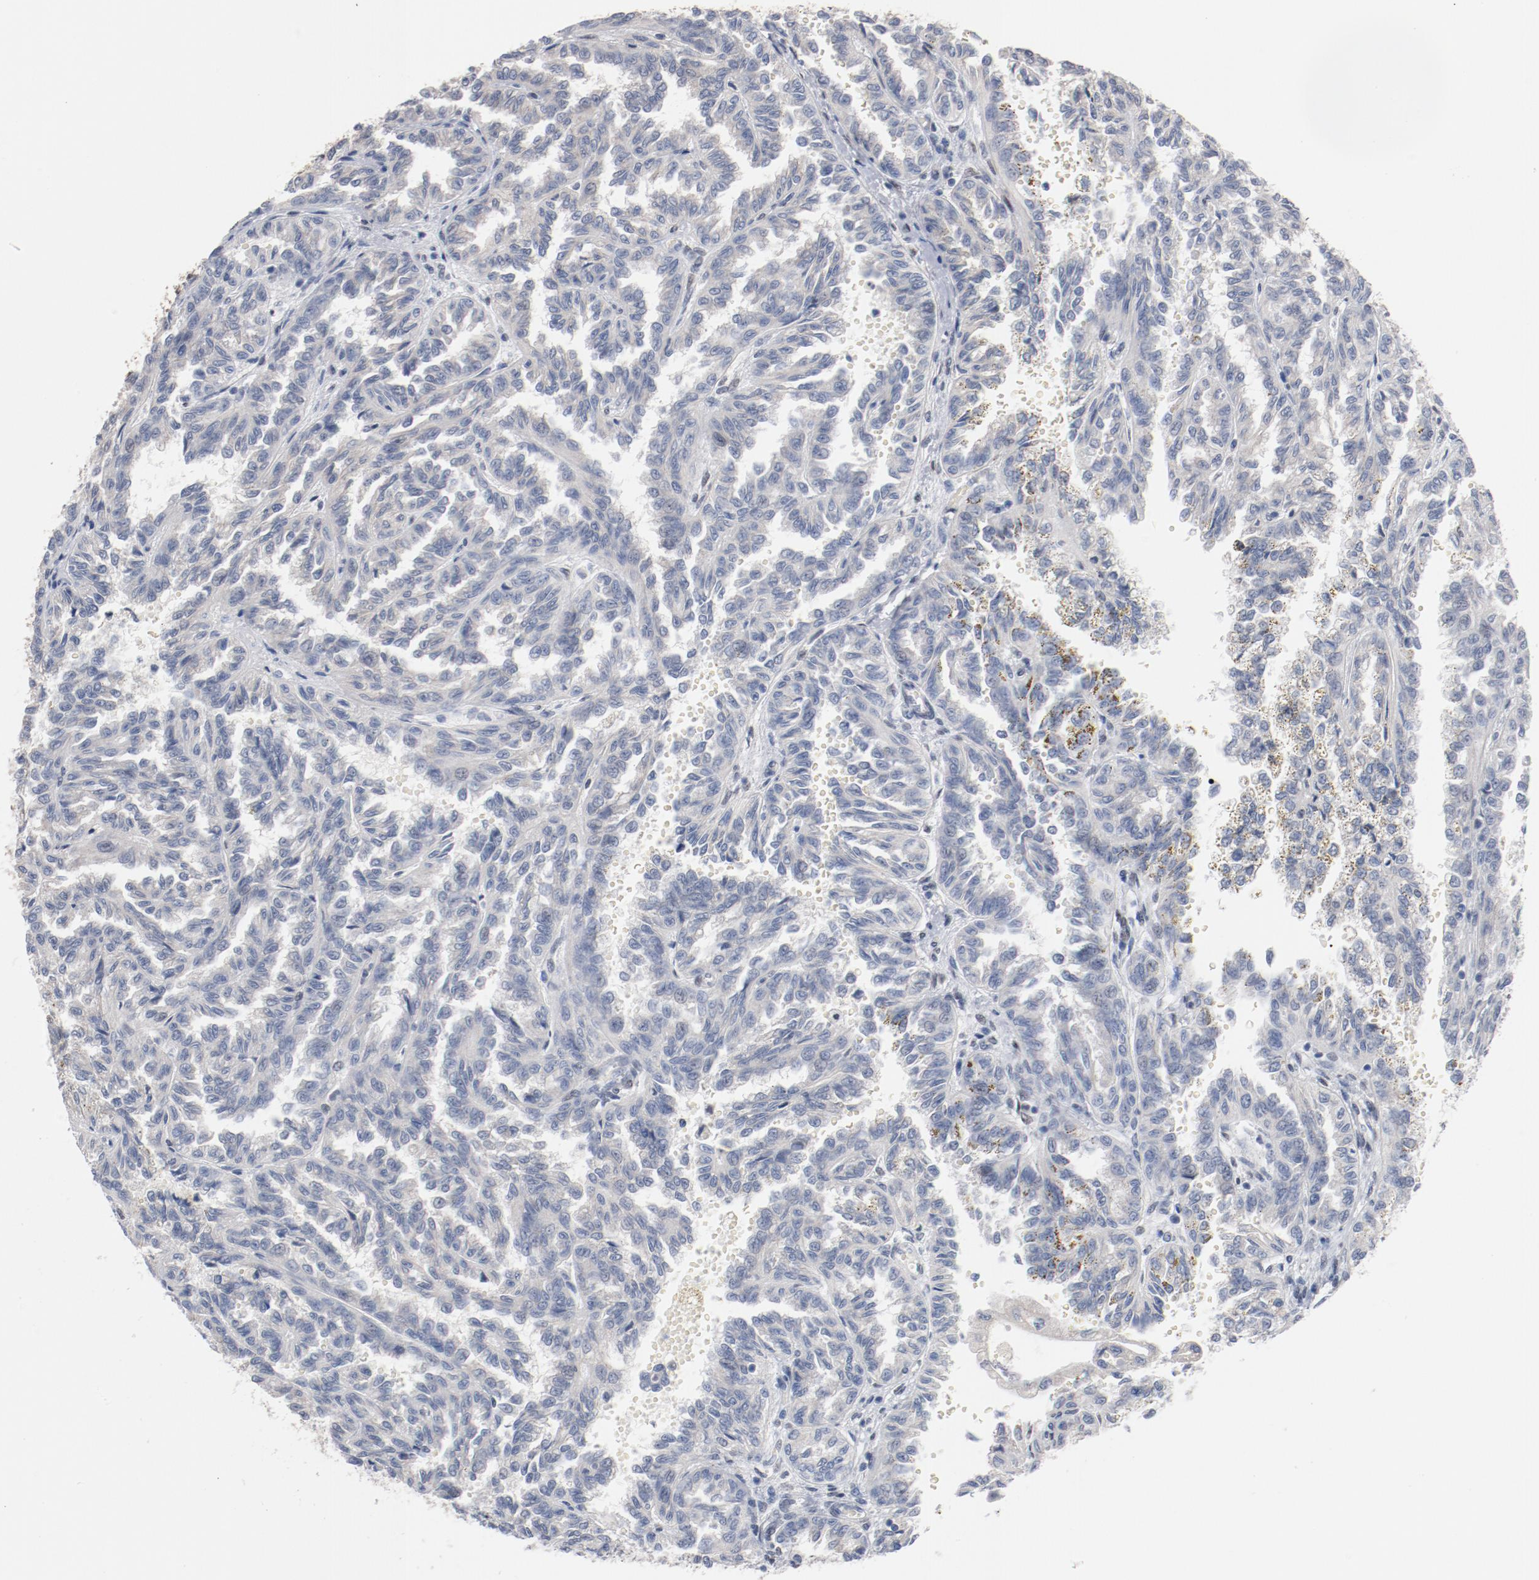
{"staining": {"intensity": "negative", "quantity": "none", "location": "none"}, "tissue": "renal cancer", "cell_type": "Tumor cells", "image_type": "cancer", "snomed": [{"axis": "morphology", "description": "Inflammation, NOS"}, {"axis": "morphology", "description": "Adenocarcinoma, NOS"}, {"axis": "topography", "description": "Kidney"}], "caption": "IHC photomicrograph of neoplastic tissue: human renal cancer stained with DAB demonstrates no significant protein staining in tumor cells. (DAB immunohistochemistry (IHC) with hematoxylin counter stain).", "gene": "ZEB2", "patient": {"sex": "male", "age": 68}}